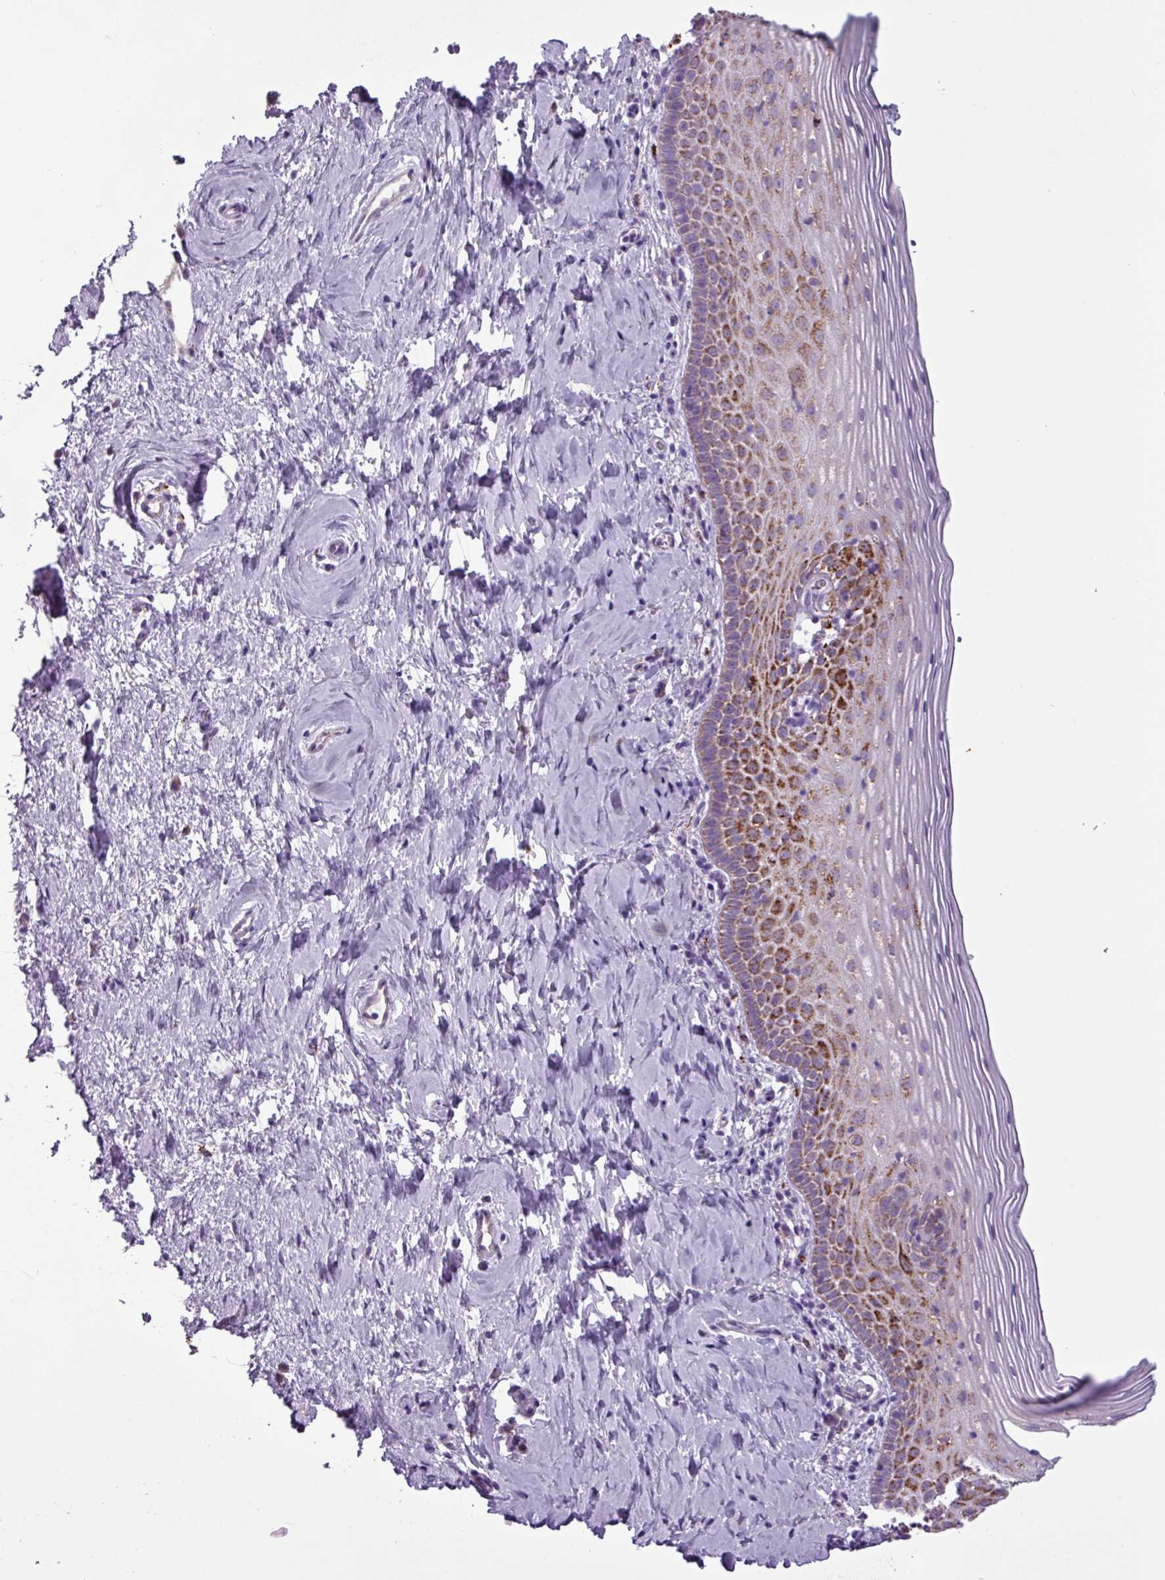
{"staining": {"intensity": "moderate", "quantity": ">75%", "location": "cytoplasmic/membranous"}, "tissue": "cervix", "cell_type": "Glandular cells", "image_type": "normal", "snomed": [{"axis": "morphology", "description": "Normal tissue, NOS"}, {"axis": "topography", "description": "Cervix"}], "caption": "Moderate cytoplasmic/membranous staining is seen in approximately >75% of glandular cells in benign cervix.", "gene": "ZNF667", "patient": {"sex": "female", "age": 44}}